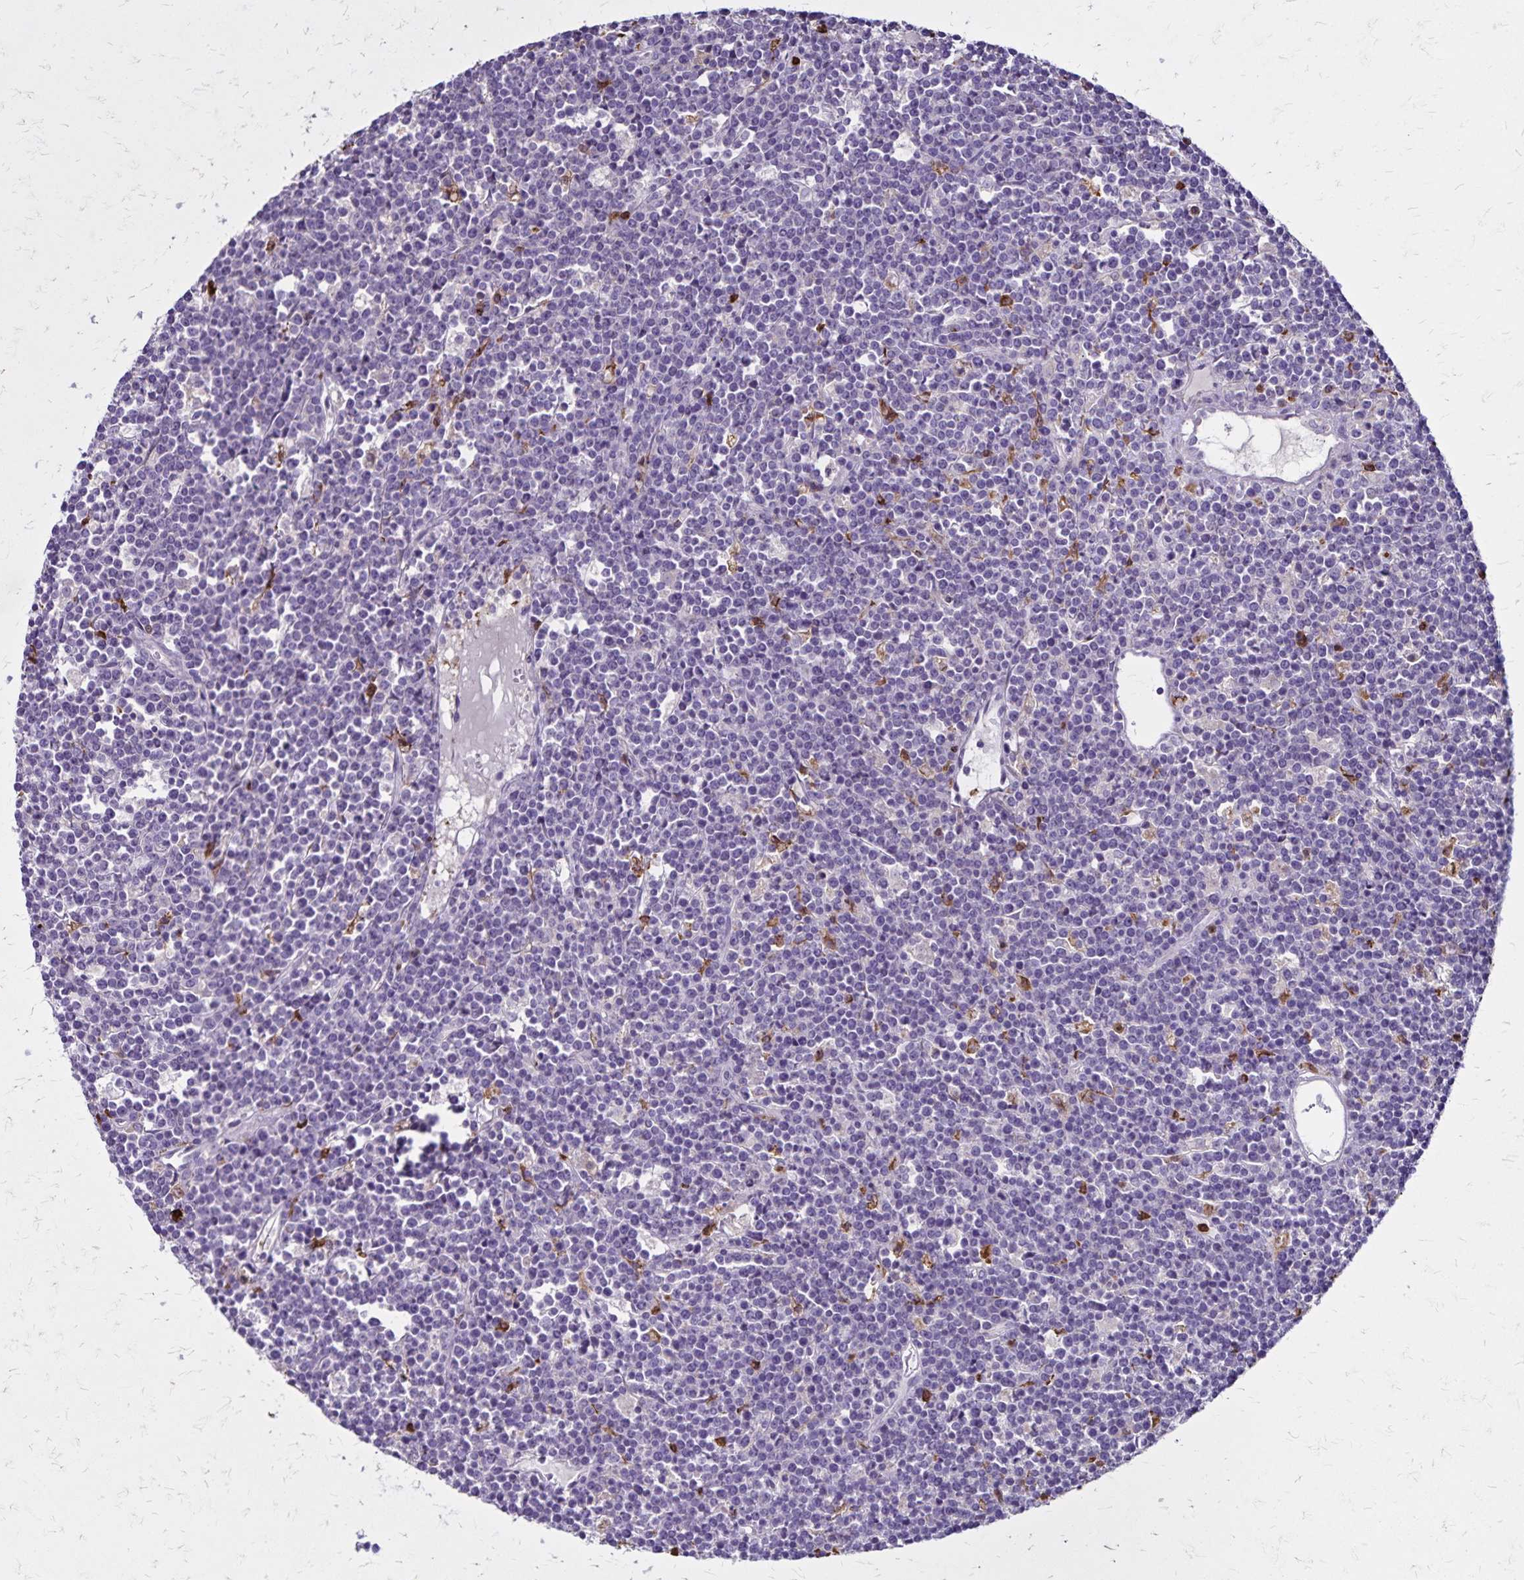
{"staining": {"intensity": "negative", "quantity": "none", "location": "none"}, "tissue": "lymphoma", "cell_type": "Tumor cells", "image_type": "cancer", "snomed": [{"axis": "morphology", "description": "Malignant lymphoma, non-Hodgkin's type, High grade"}, {"axis": "topography", "description": "Ovary"}], "caption": "Tumor cells are negative for brown protein staining in lymphoma.", "gene": "ULBP3", "patient": {"sex": "female", "age": 56}}